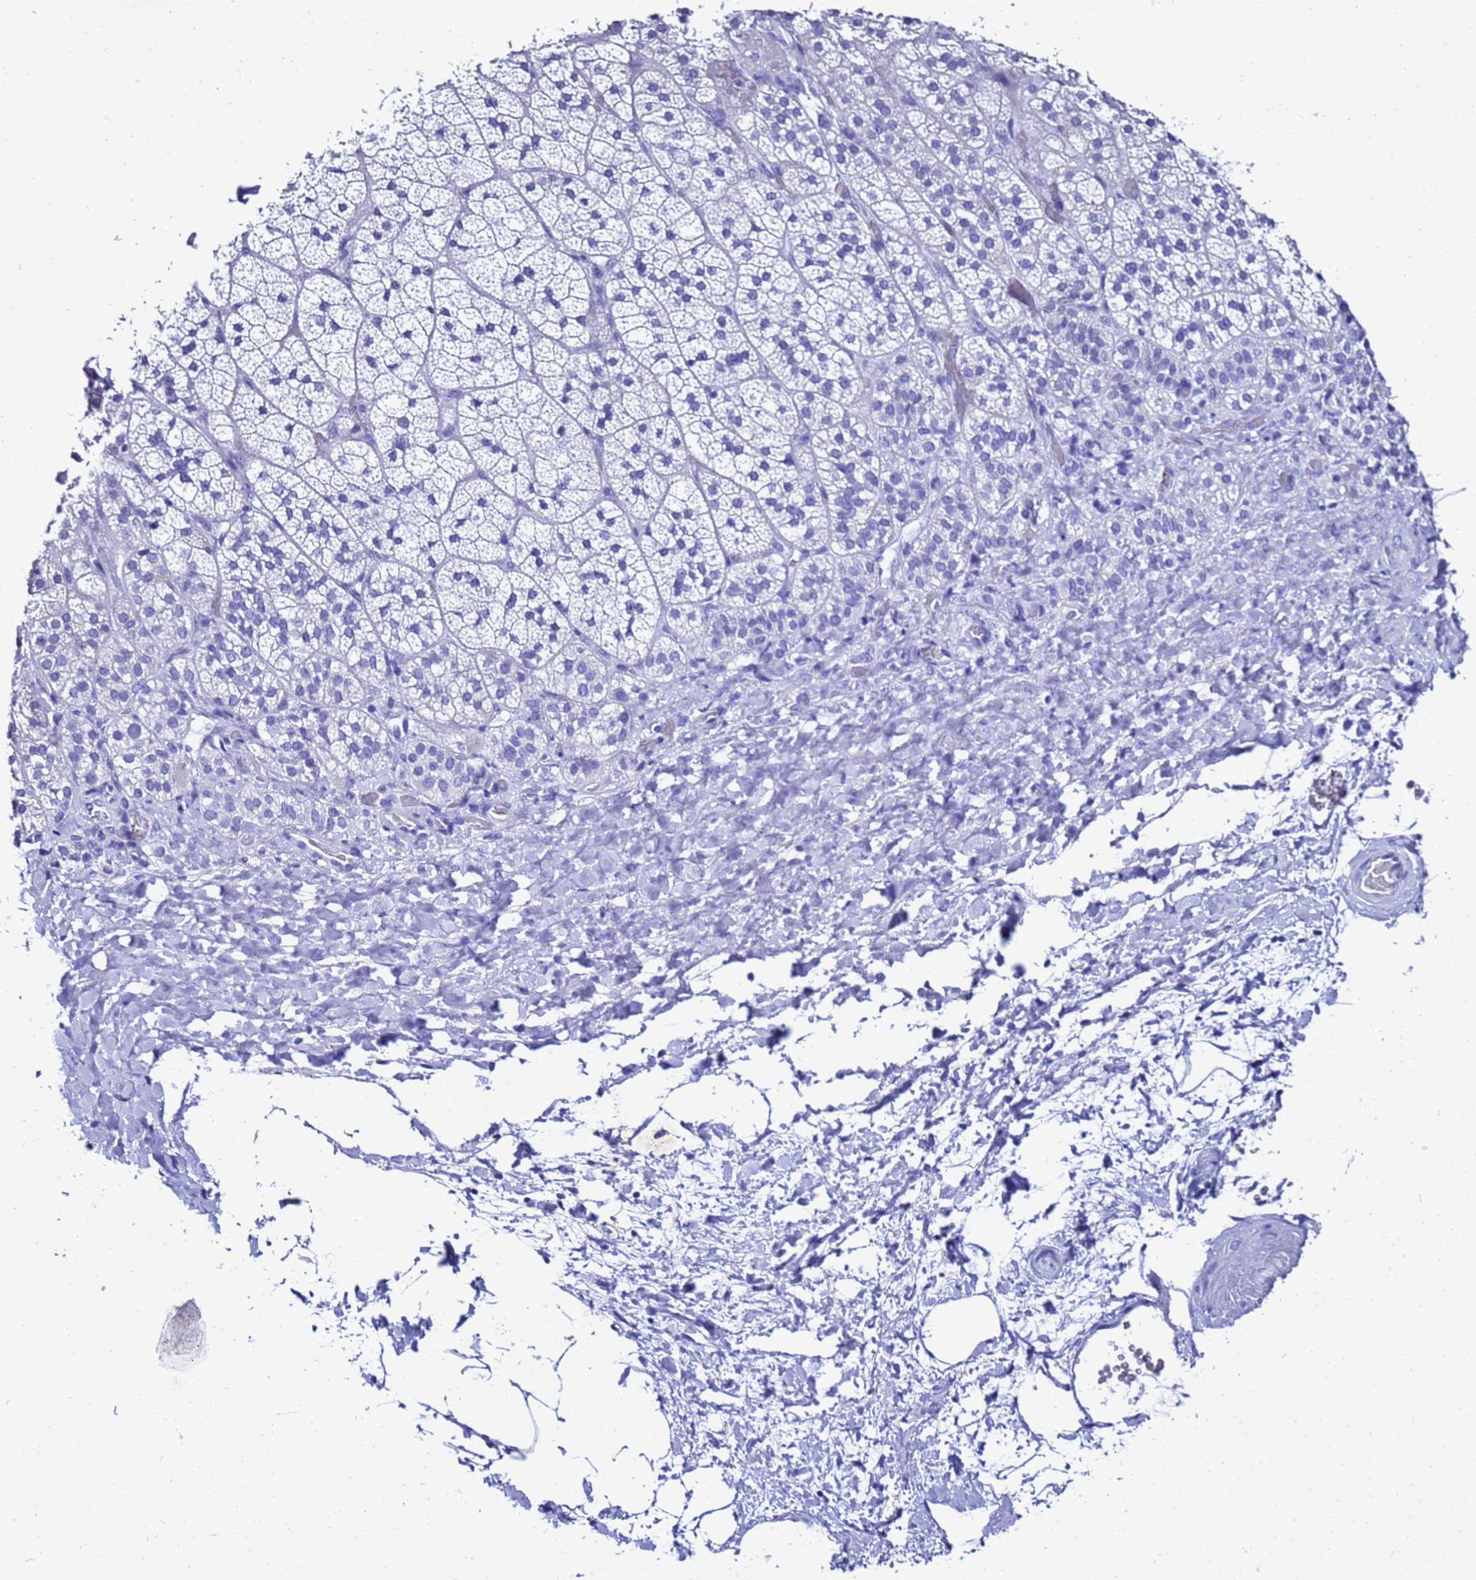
{"staining": {"intensity": "weak", "quantity": "<25%", "location": "cytoplasmic/membranous"}, "tissue": "adrenal gland", "cell_type": "Glandular cells", "image_type": "normal", "snomed": [{"axis": "morphology", "description": "Normal tissue, NOS"}, {"axis": "topography", "description": "Adrenal gland"}], "caption": "Human adrenal gland stained for a protein using immunohistochemistry shows no positivity in glandular cells.", "gene": "LIPF", "patient": {"sex": "male", "age": 57}}